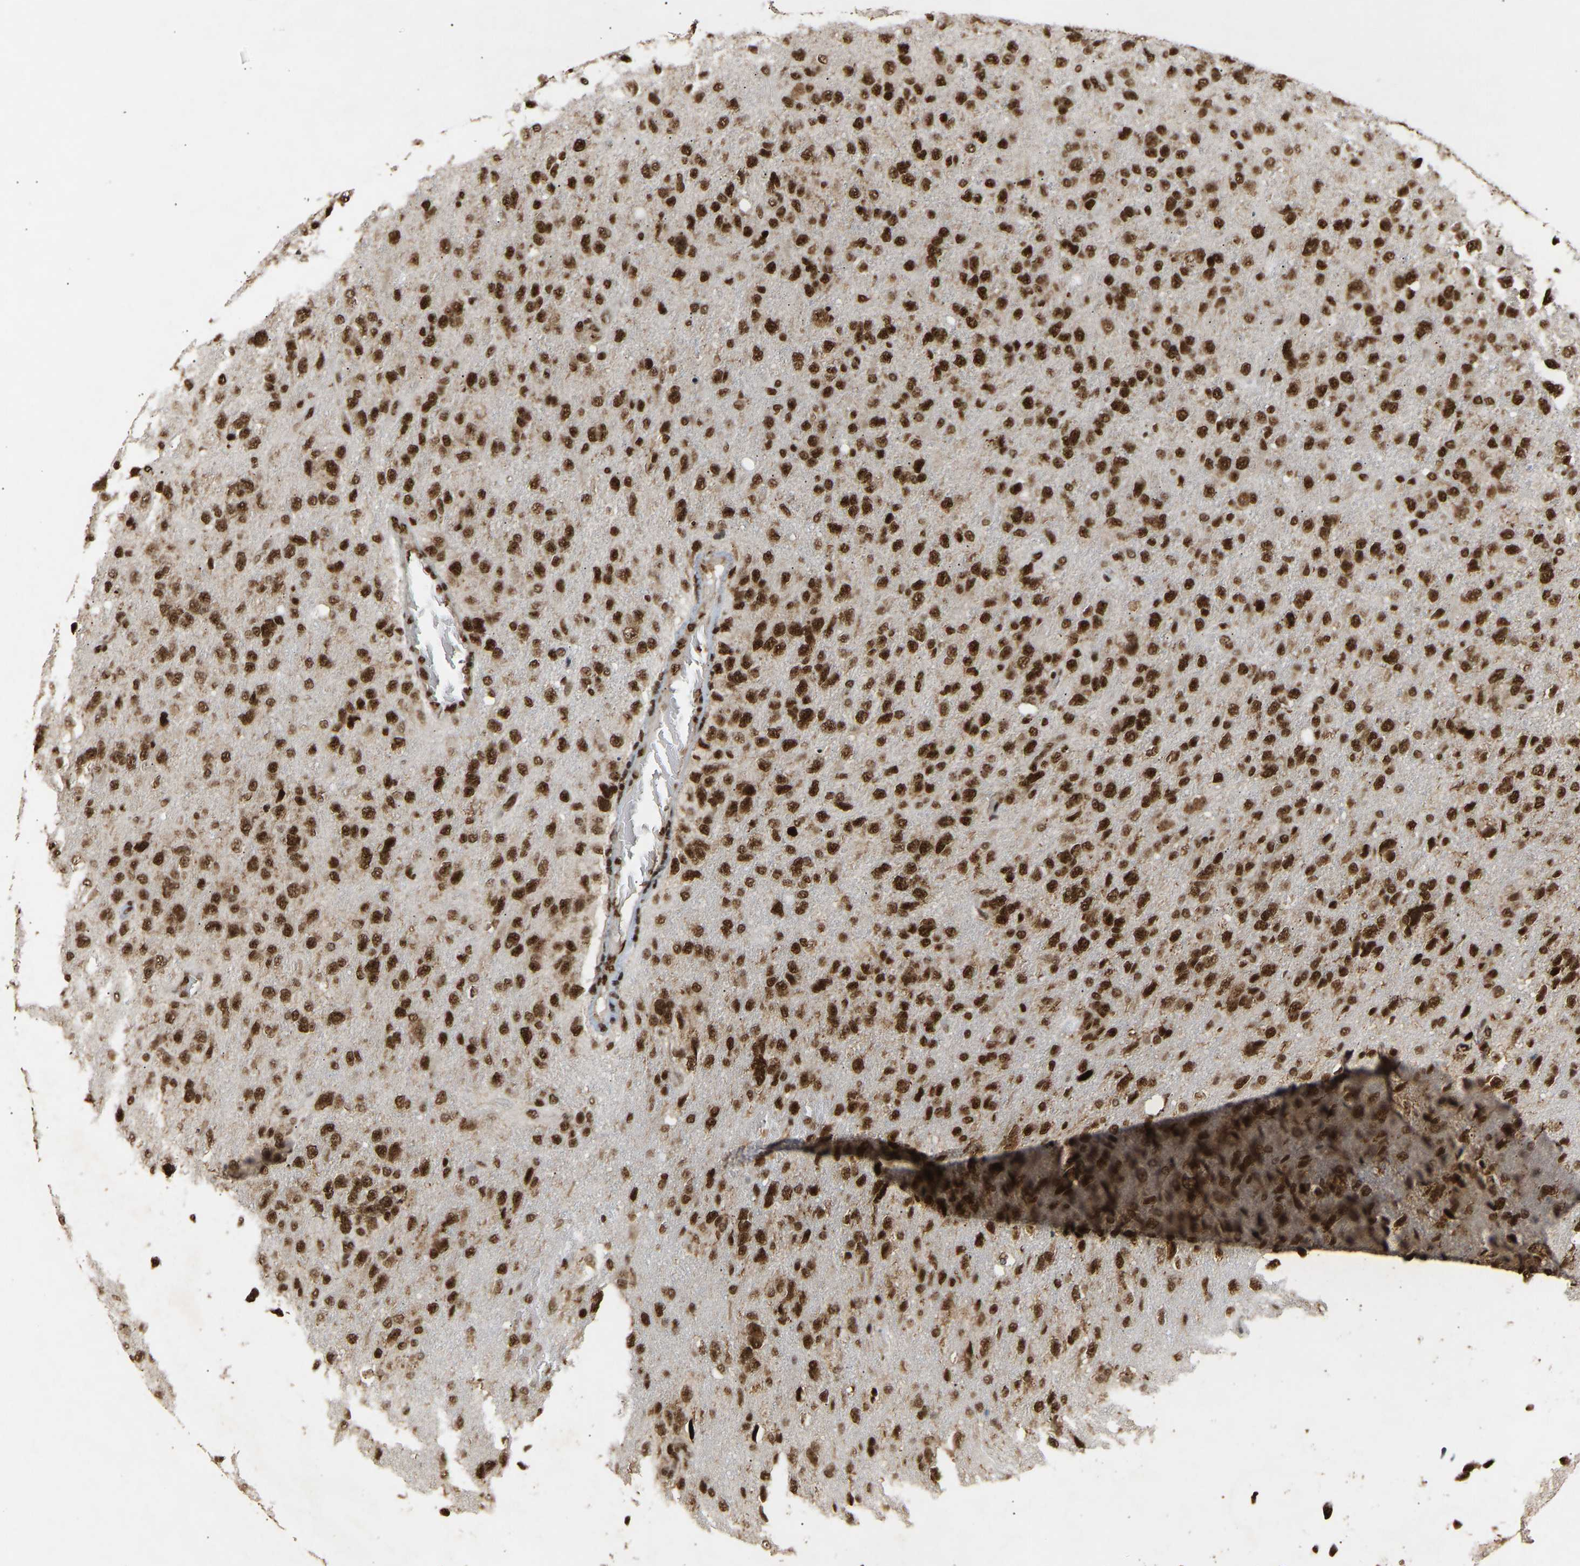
{"staining": {"intensity": "strong", "quantity": ">75%", "location": "nuclear"}, "tissue": "glioma", "cell_type": "Tumor cells", "image_type": "cancer", "snomed": [{"axis": "morphology", "description": "Glioma, malignant, High grade"}, {"axis": "topography", "description": "Brain"}], "caption": "Glioma stained with immunohistochemistry (IHC) displays strong nuclear staining in approximately >75% of tumor cells.", "gene": "ALYREF", "patient": {"sex": "female", "age": 58}}